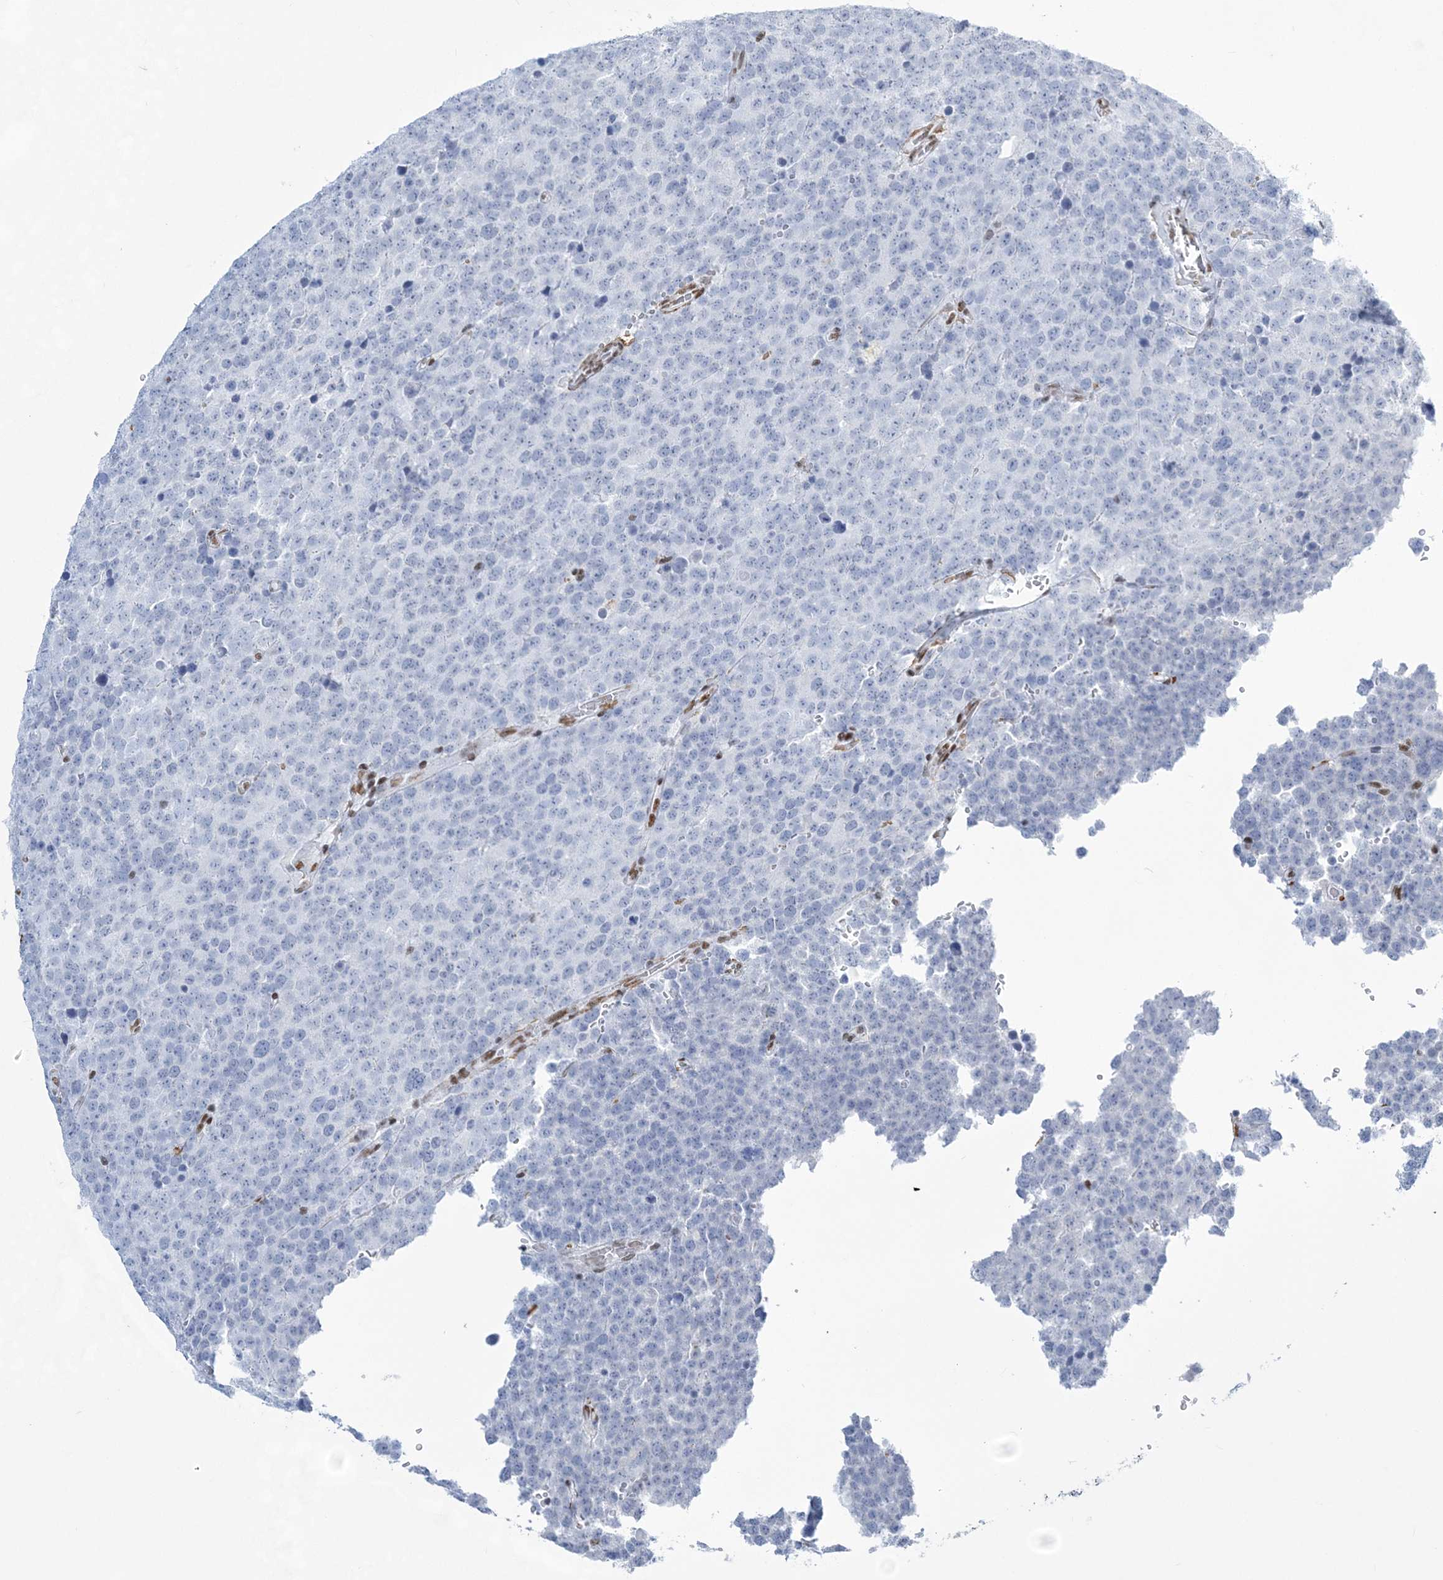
{"staining": {"intensity": "negative", "quantity": "none", "location": "none"}, "tissue": "testis cancer", "cell_type": "Tumor cells", "image_type": "cancer", "snomed": [{"axis": "morphology", "description": "Seminoma, NOS"}, {"axis": "topography", "description": "Testis"}], "caption": "The photomicrograph displays no significant positivity in tumor cells of testis seminoma. (Stains: DAB (3,3'-diaminobenzidine) immunohistochemistry with hematoxylin counter stain, Microscopy: brightfield microscopy at high magnification).", "gene": "ZBTB7A", "patient": {"sex": "male", "age": 71}}